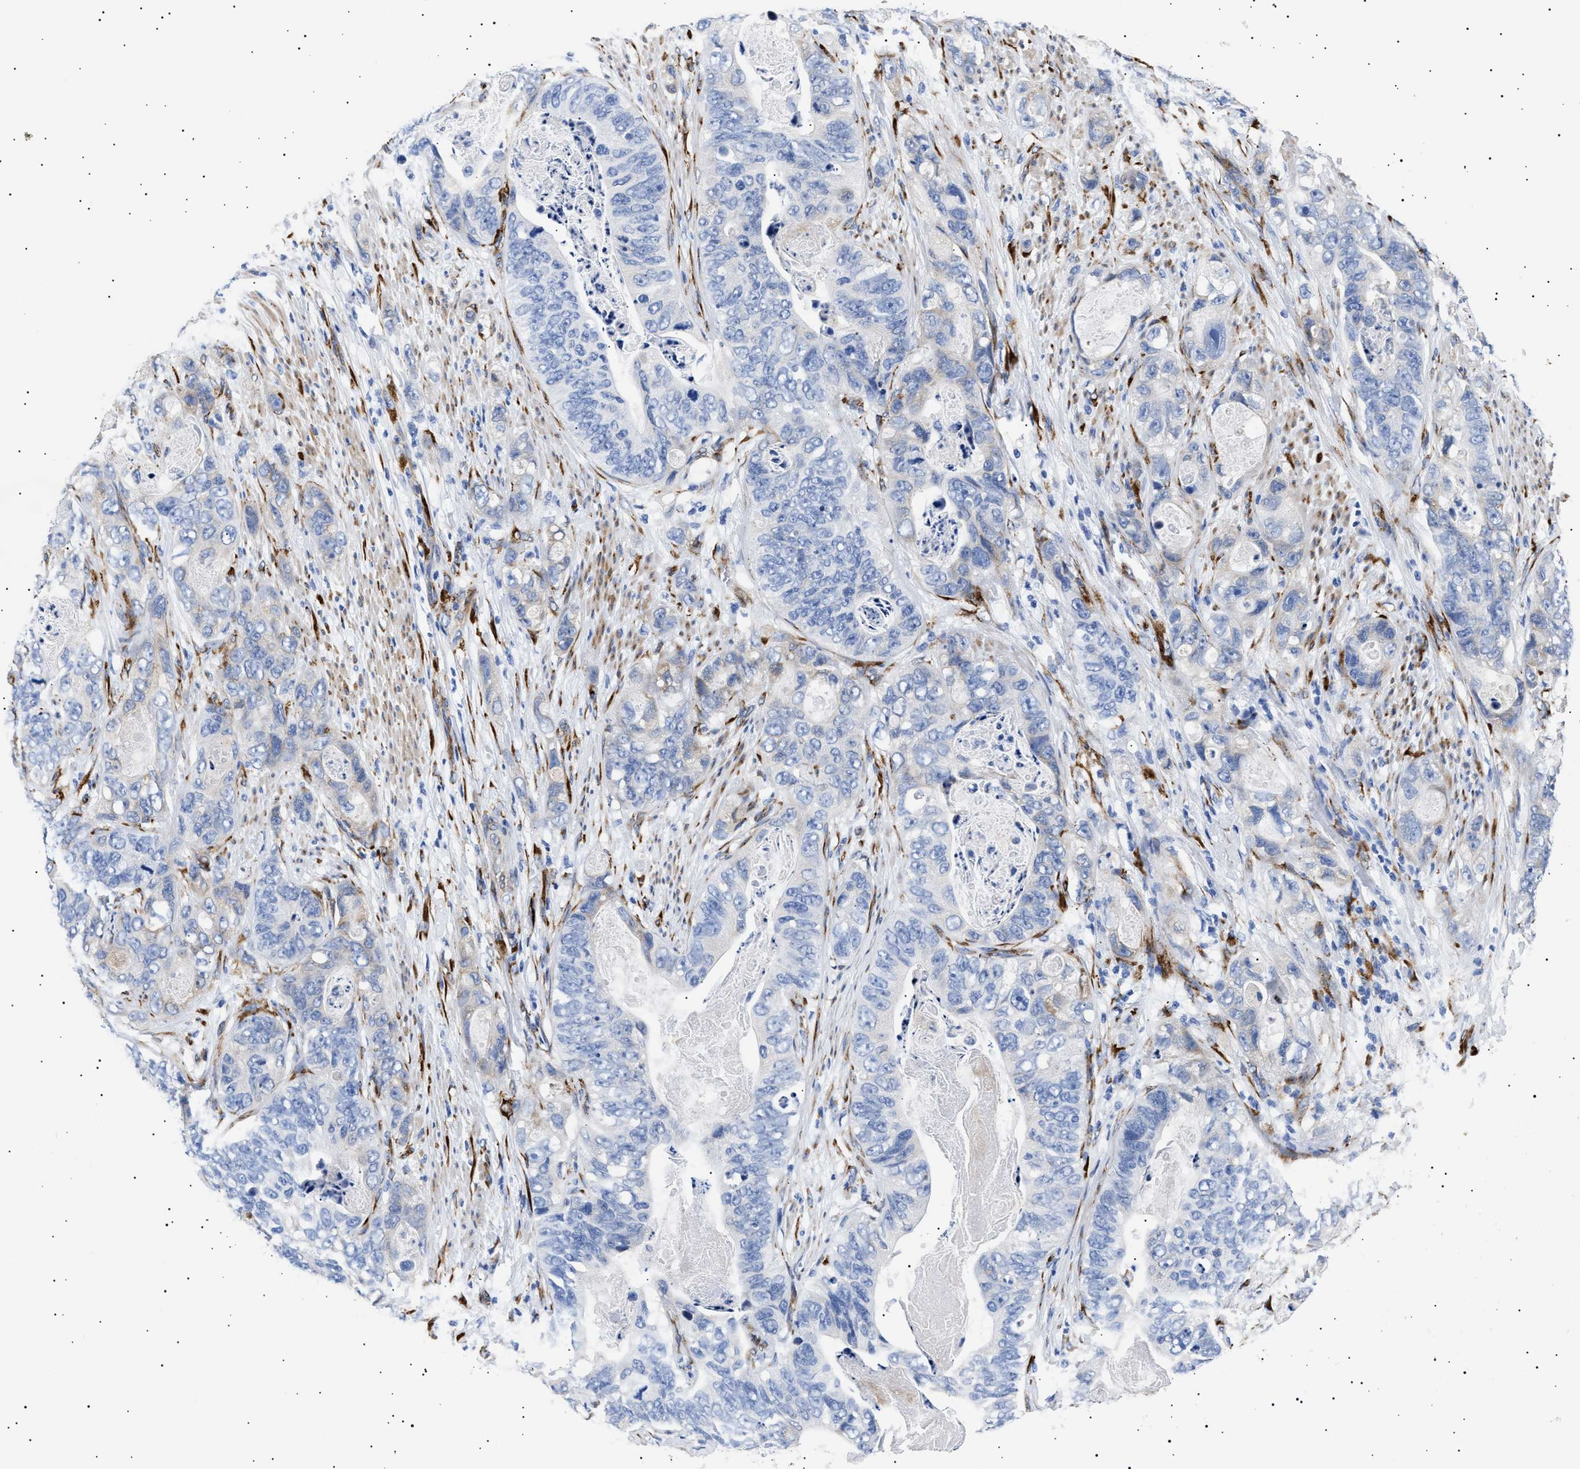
{"staining": {"intensity": "negative", "quantity": "none", "location": "none"}, "tissue": "stomach cancer", "cell_type": "Tumor cells", "image_type": "cancer", "snomed": [{"axis": "morphology", "description": "Adenocarcinoma, NOS"}, {"axis": "topography", "description": "Stomach"}], "caption": "Immunohistochemistry (IHC) photomicrograph of stomach cancer (adenocarcinoma) stained for a protein (brown), which reveals no expression in tumor cells.", "gene": "HEMGN", "patient": {"sex": "female", "age": 89}}